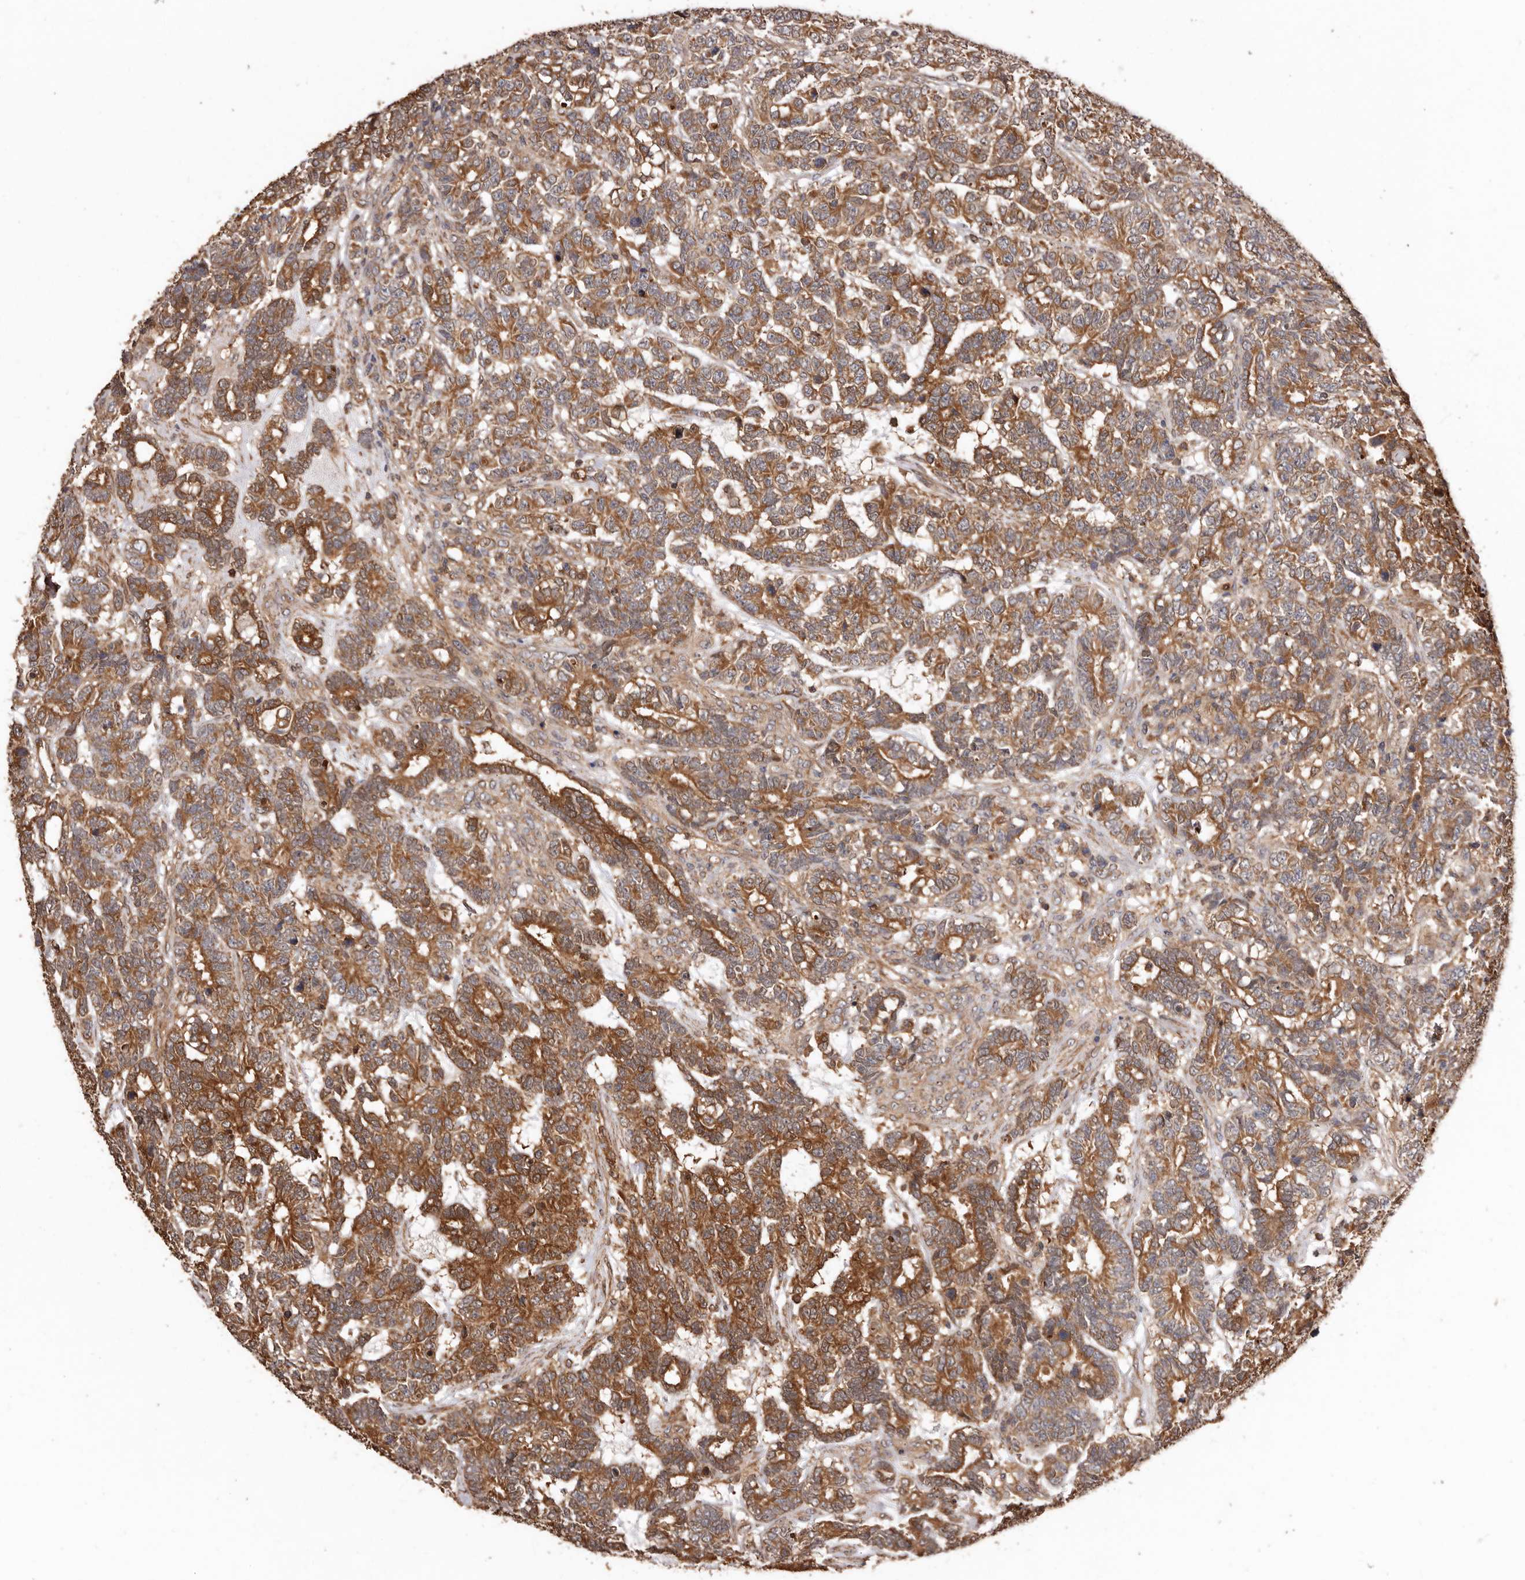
{"staining": {"intensity": "moderate", "quantity": ">75%", "location": "cytoplasmic/membranous"}, "tissue": "testis cancer", "cell_type": "Tumor cells", "image_type": "cancer", "snomed": [{"axis": "morphology", "description": "Carcinoma, Embryonal, NOS"}, {"axis": "topography", "description": "Testis"}], "caption": "A histopathology image showing moderate cytoplasmic/membranous staining in approximately >75% of tumor cells in testis embryonal carcinoma, as visualized by brown immunohistochemical staining.", "gene": "COQ8B", "patient": {"sex": "male", "age": 26}}